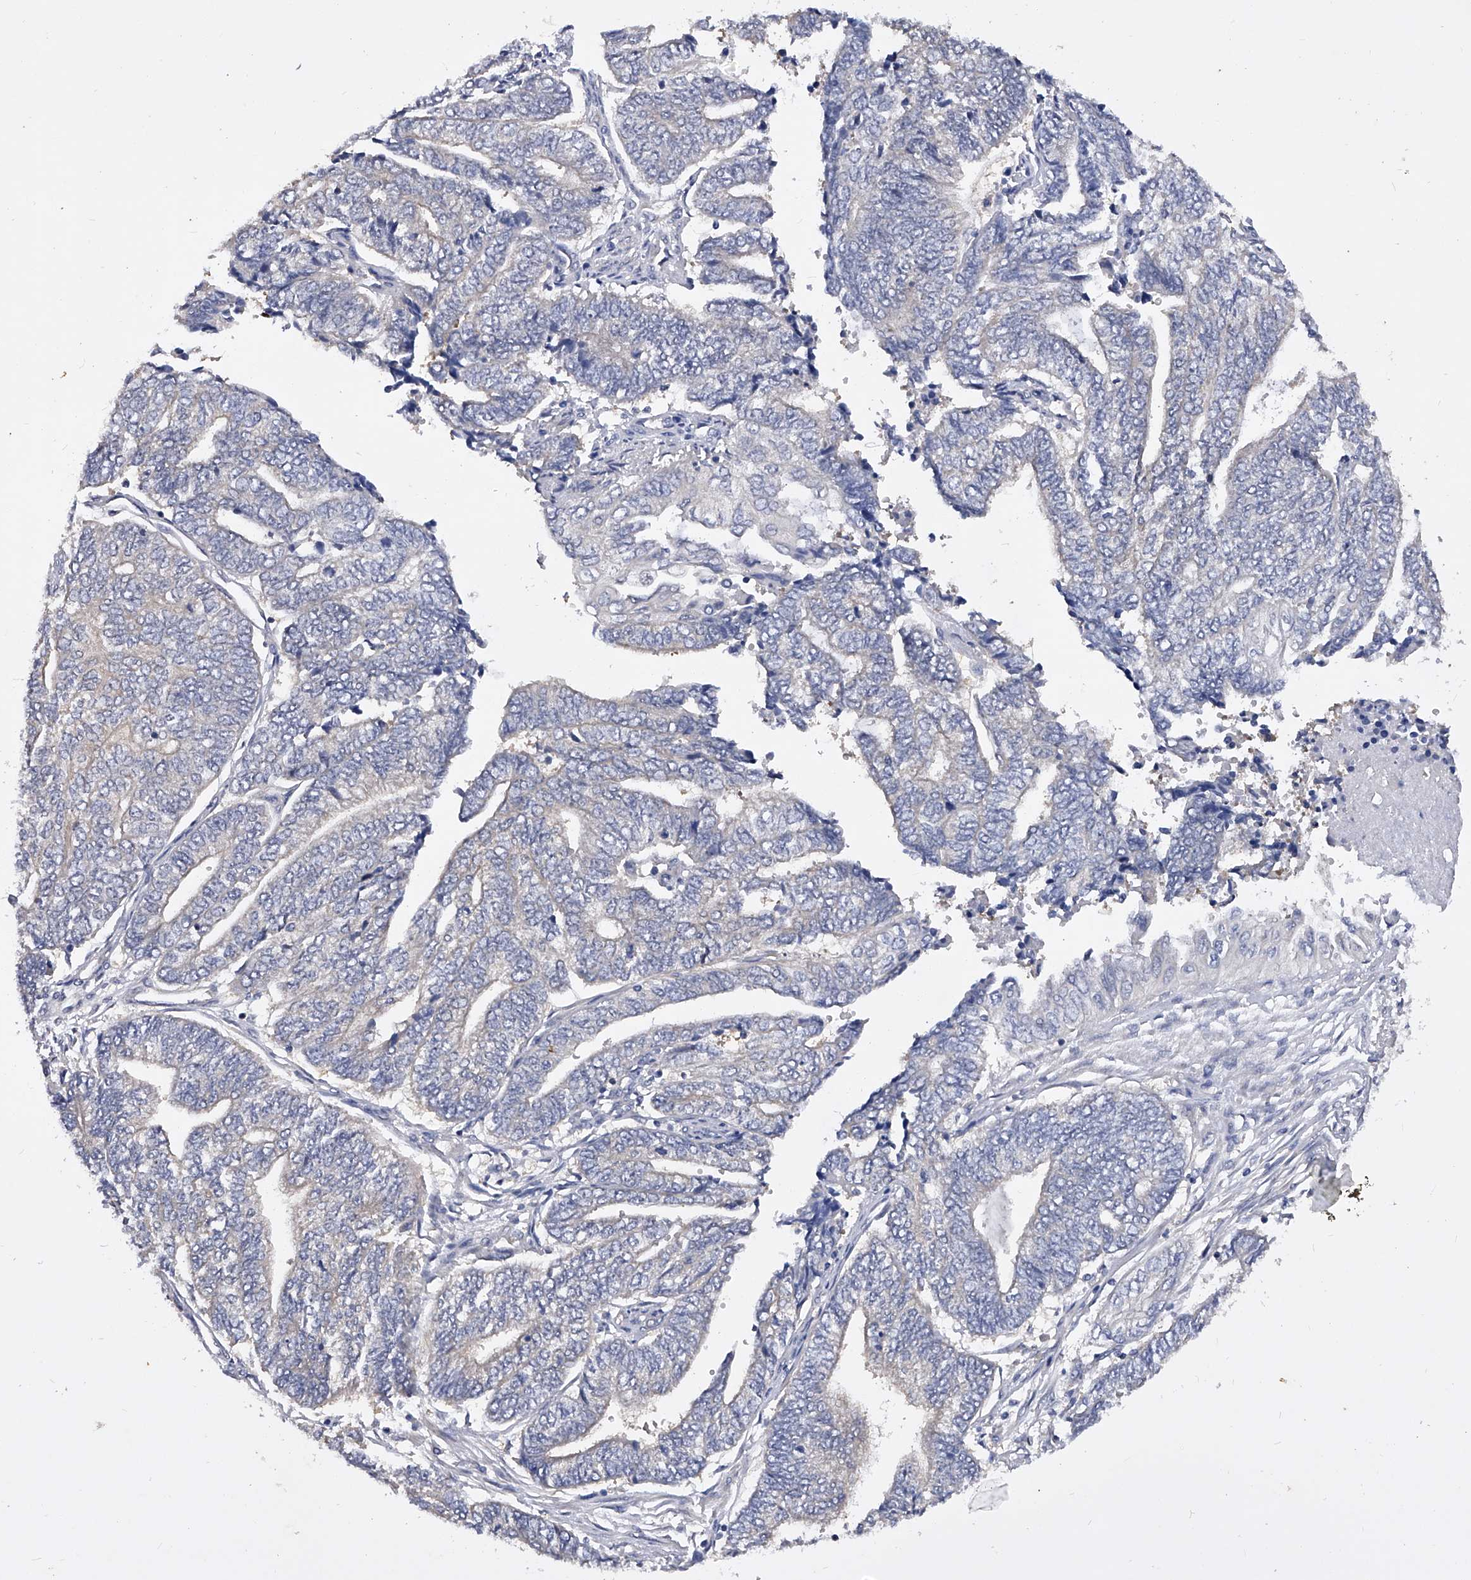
{"staining": {"intensity": "negative", "quantity": "none", "location": "none"}, "tissue": "endometrial cancer", "cell_type": "Tumor cells", "image_type": "cancer", "snomed": [{"axis": "morphology", "description": "Adenocarcinoma, NOS"}, {"axis": "topography", "description": "Uterus"}, {"axis": "topography", "description": "Endometrium"}], "caption": "A histopathology image of endometrial cancer (adenocarcinoma) stained for a protein demonstrates no brown staining in tumor cells.", "gene": "PPP5C", "patient": {"sex": "female", "age": 70}}